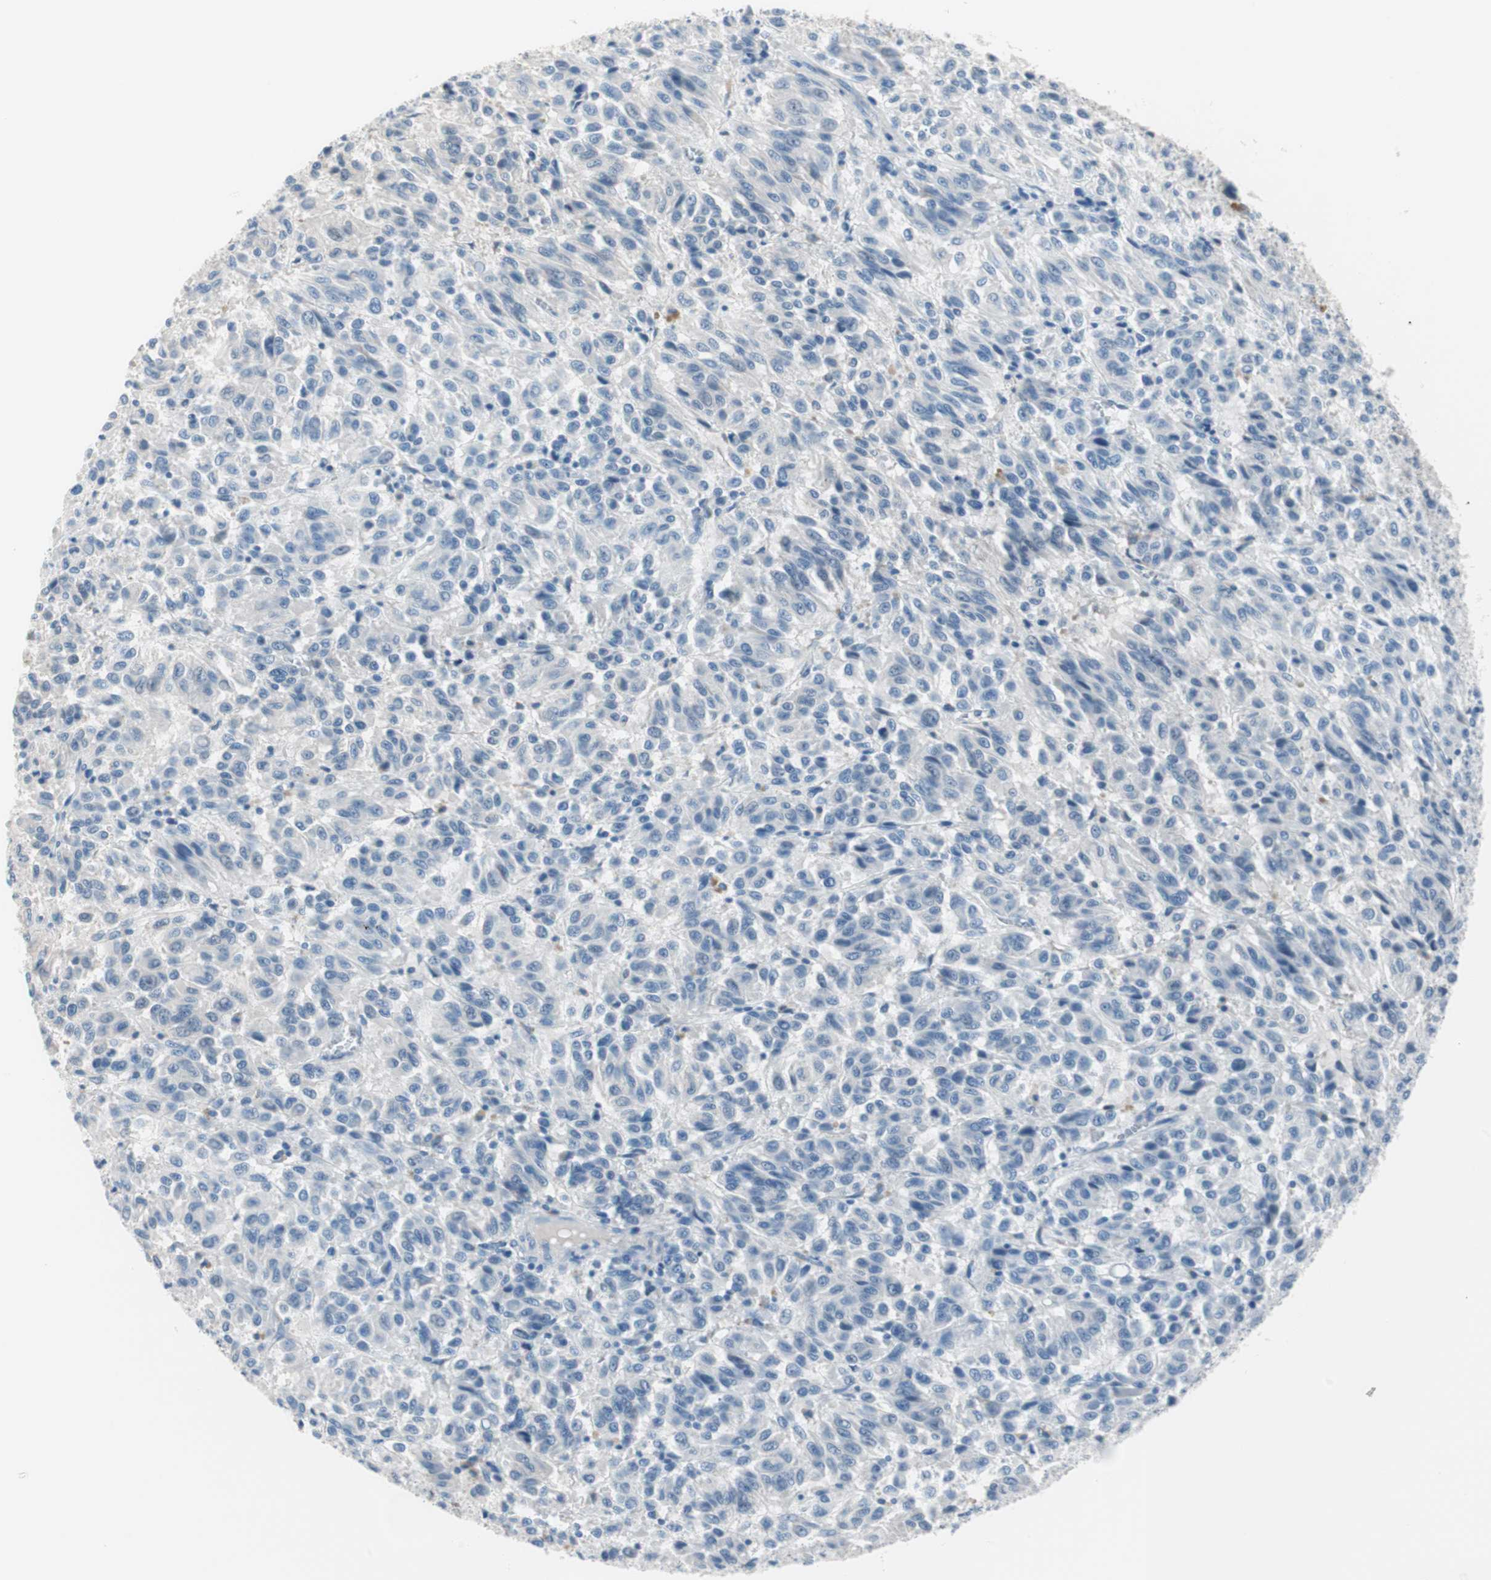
{"staining": {"intensity": "negative", "quantity": "none", "location": "none"}, "tissue": "melanoma", "cell_type": "Tumor cells", "image_type": "cancer", "snomed": [{"axis": "morphology", "description": "Malignant melanoma, Metastatic site"}, {"axis": "topography", "description": "Lung"}], "caption": "This is an immunohistochemistry (IHC) micrograph of human malignant melanoma (metastatic site). There is no staining in tumor cells.", "gene": "VIL1", "patient": {"sex": "male", "age": 64}}